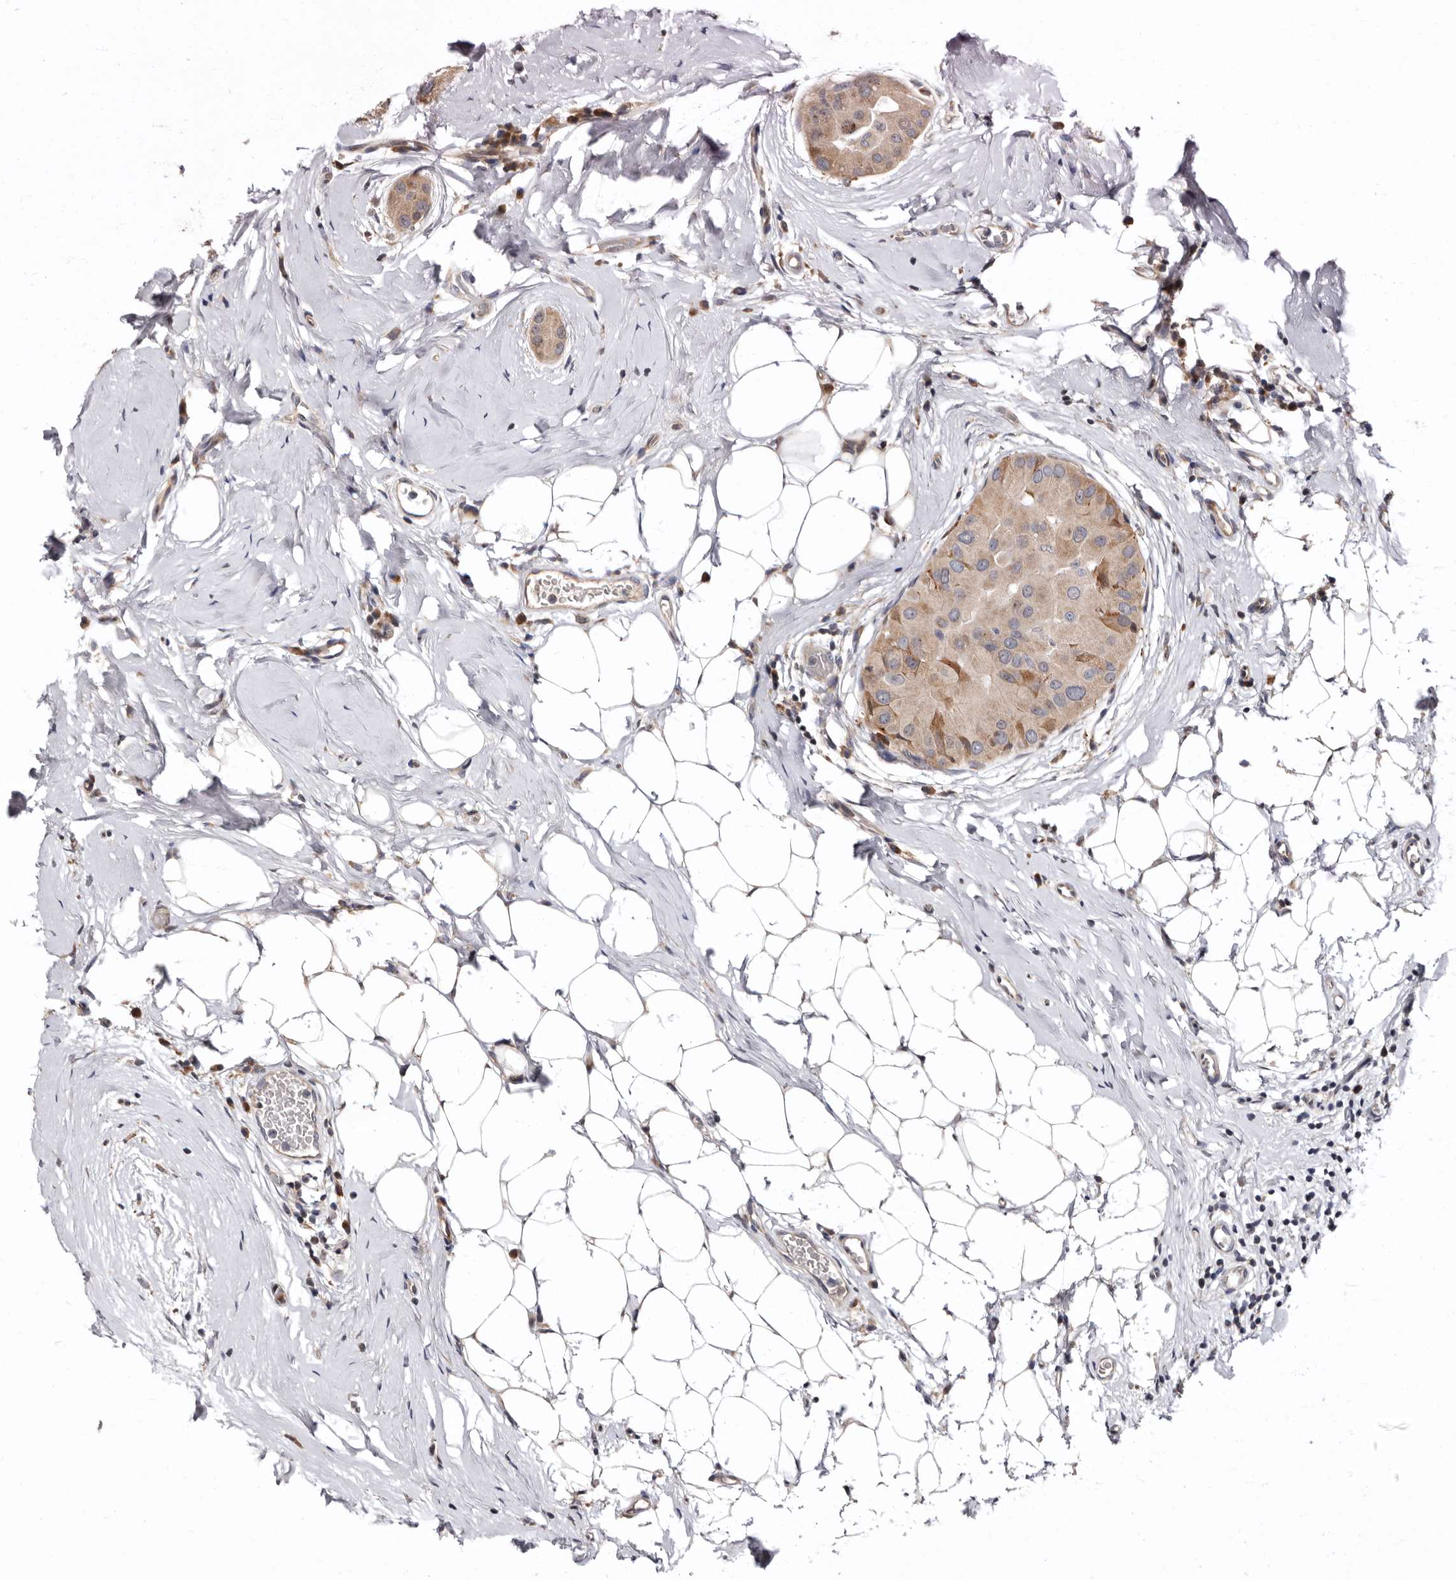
{"staining": {"intensity": "weak", "quantity": ">75%", "location": "cytoplasmic/membranous"}, "tissue": "thyroid cancer", "cell_type": "Tumor cells", "image_type": "cancer", "snomed": [{"axis": "morphology", "description": "Papillary adenocarcinoma, NOS"}, {"axis": "topography", "description": "Thyroid gland"}], "caption": "Tumor cells demonstrate low levels of weak cytoplasmic/membranous staining in about >75% of cells in human thyroid cancer (papillary adenocarcinoma).", "gene": "WEE2", "patient": {"sex": "male", "age": 33}}